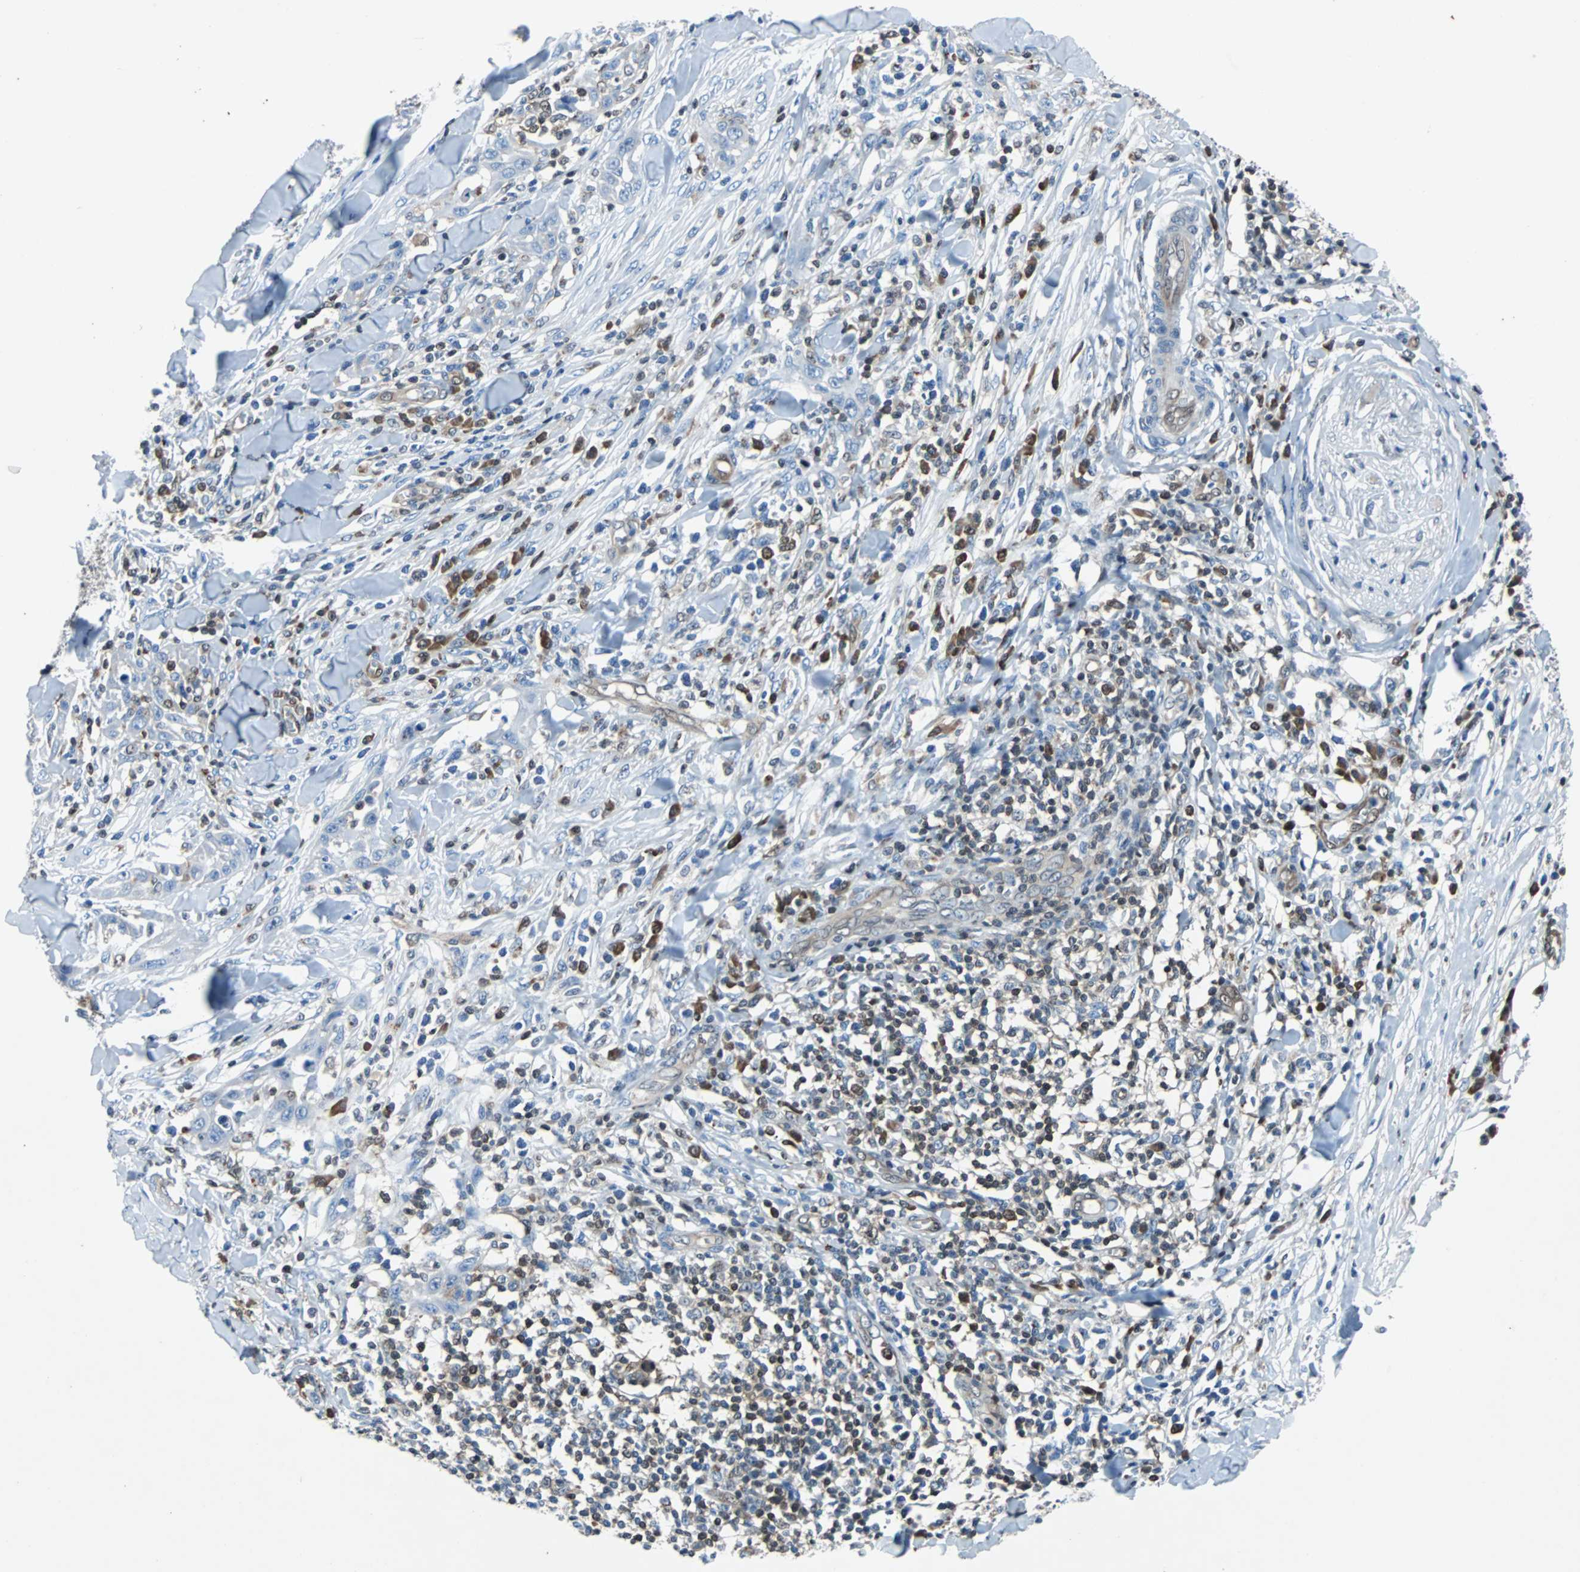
{"staining": {"intensity": "negative", "quantity": "none", "location": "none"}, "tissue": "skin cancer", "cell_type": "Tumor cells", "image_type": "cancer", "snomed": [{"axis": "morphology", "description": "Squamous cell carcinoma, NOS"}, {"axis": "topography", "description": "Skin"}], "caption": "IHC histopathology image of human skin cancer (squamous cell carcinoma) stained for a protein (brown), which demonstrates no positivity in tumor cells.", "gene": "MAP2K6", "patient": {"sex": "male", "age": 24}}